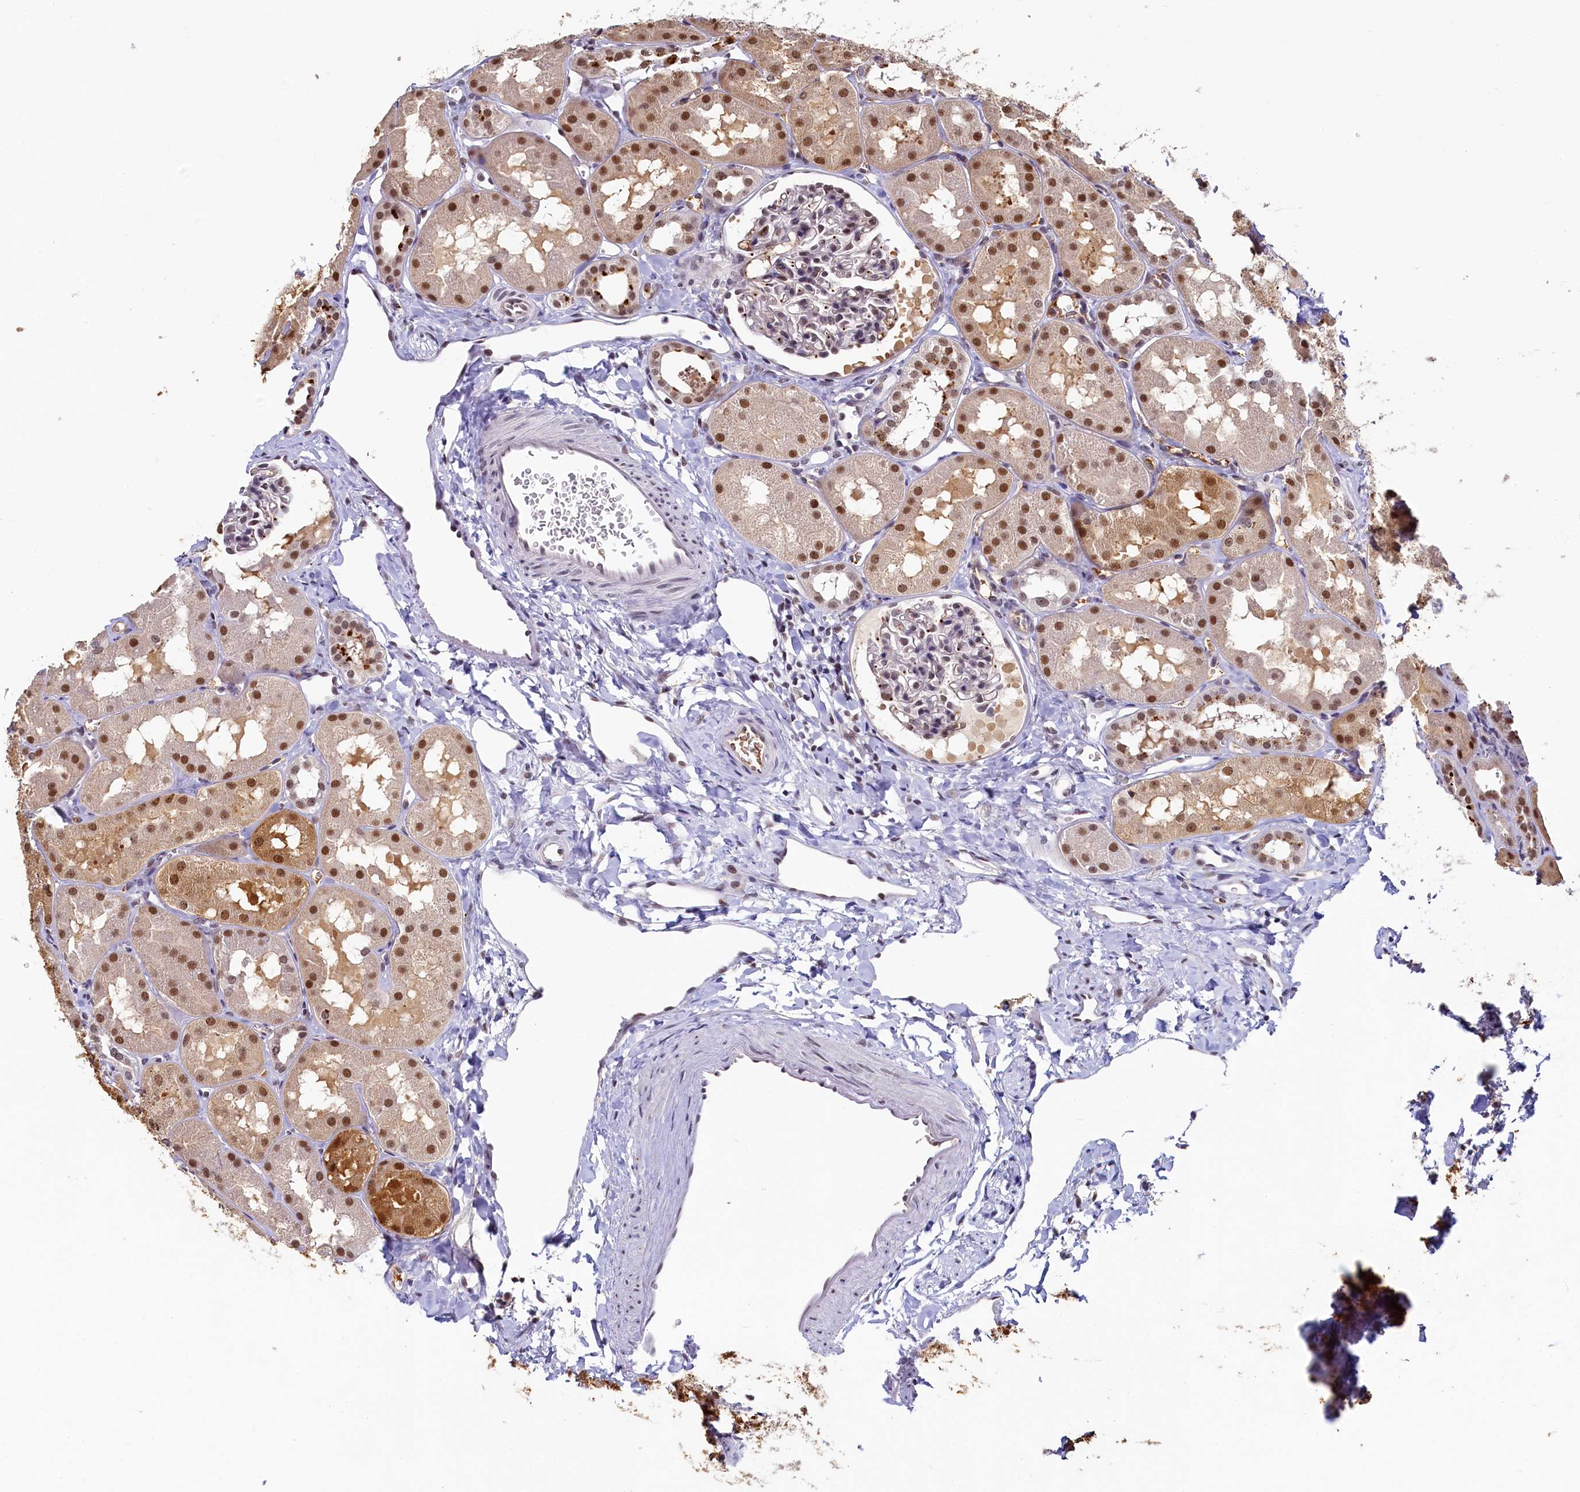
{"staining": {"intensity": "weak", "quantity": "<25%", "location": "nuclear"}, "tissue": "kidney", "cell_type": "Cells in glomeruli", "image_type": "normal", "snomed": [{"axis": "morphology", "description": "Normal tissue, NOS"}, {"axis": "topography", "description": "Kidney"}, {"axis": "topography", "description": "Urinary bladder"}], "caption": "Immunohistochemical staining of unremarkable human kidney shows no significant staining in cells in glomeruli. The staining is performed using DAB brown chromogen with nuclei counter-stained in using hematoxylin.", "gene": "INTS14", "patient": {"sex": "male", "age": 16}}